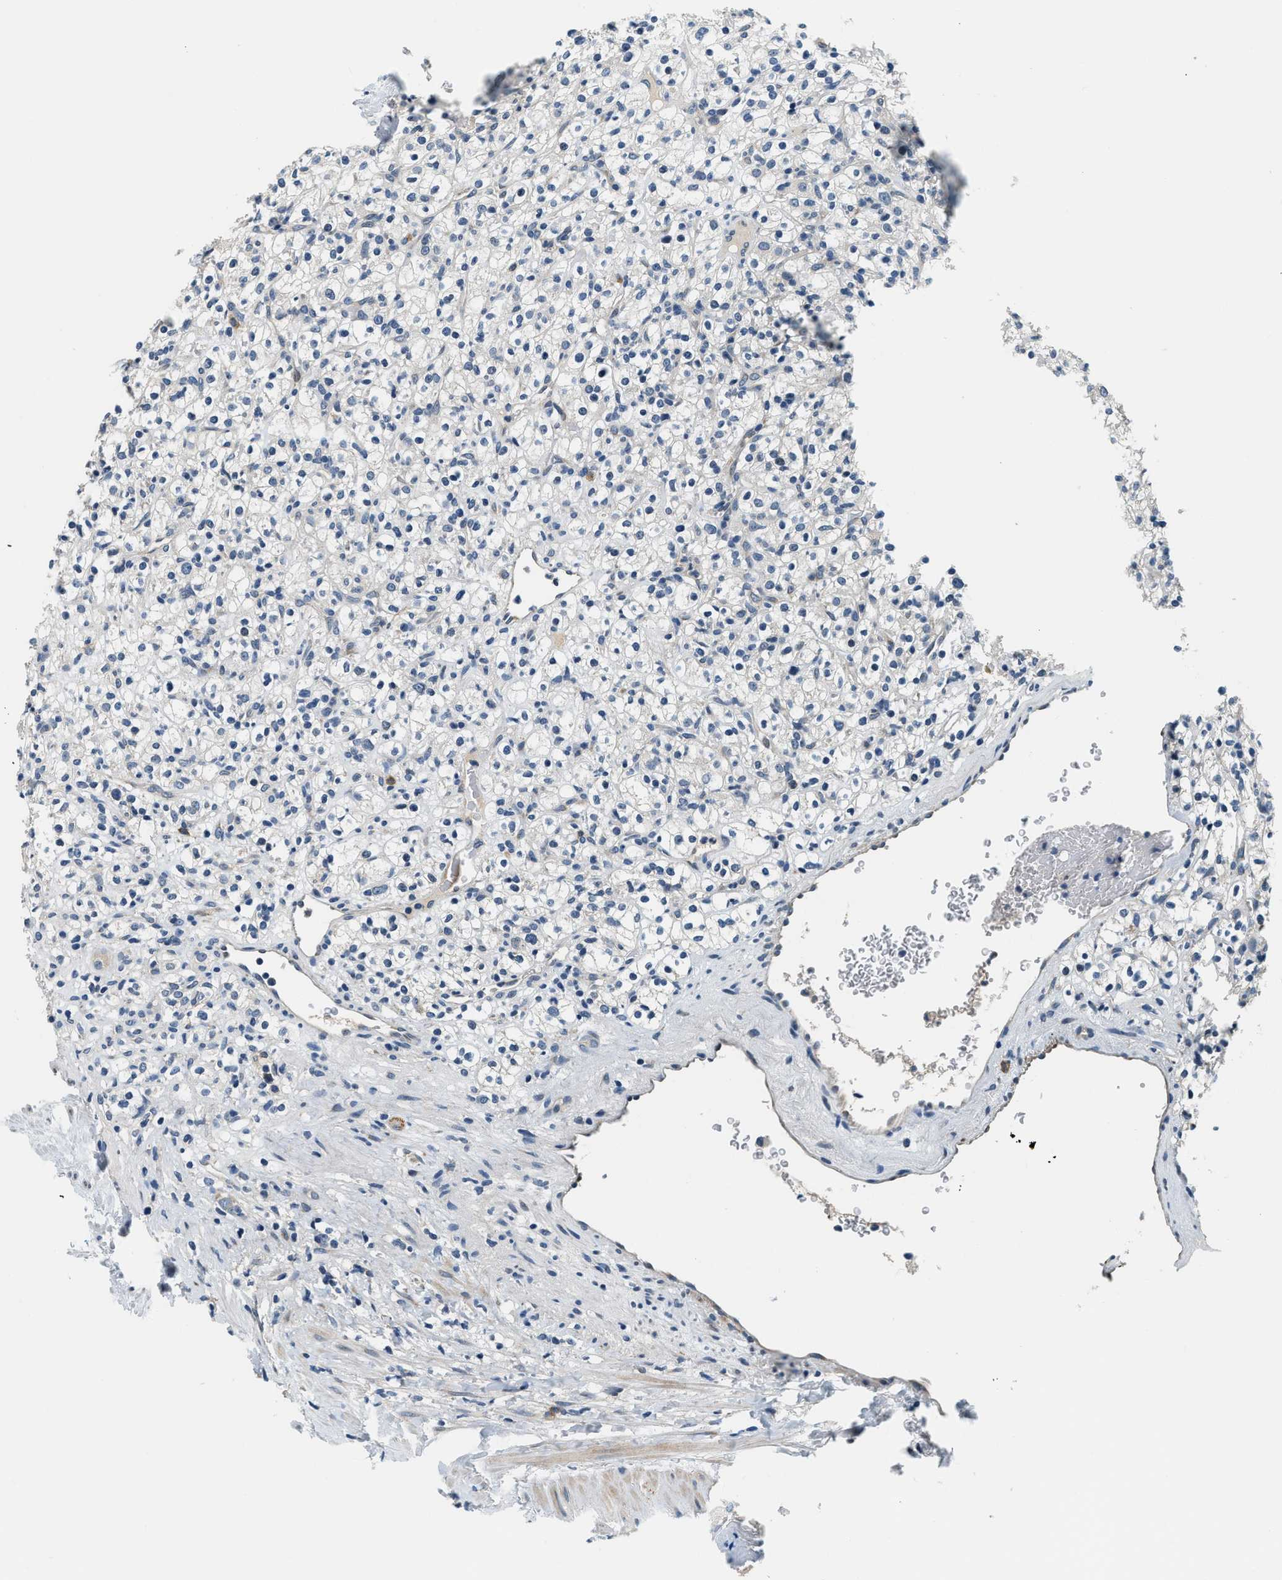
{"staining": {"intensity": "negative", "quantity": "none", "location": "none"}, "tissue": "renal cancer", "cell_type": "Tumor cells", "image_type": "cancer", "snomed": [{"axis": "morphology", "description": "Normal tissue, NOS"}, {"axis": "morphology", "description": "Adenocarcinoma, NOS"}, {"axis": "topography", "description": "Kidney"}], "caption": "Immunohistochemistry (IHC) of adenocarcinoma (renal) exhibits no expression in tumor cells. (DAB (3,3'-diaminobenzidine) immunohistochemistry (IHC) with hematoxylin counter stain).", "gene": "YAE1", "patient": {"sex": "female", "age": 72}}